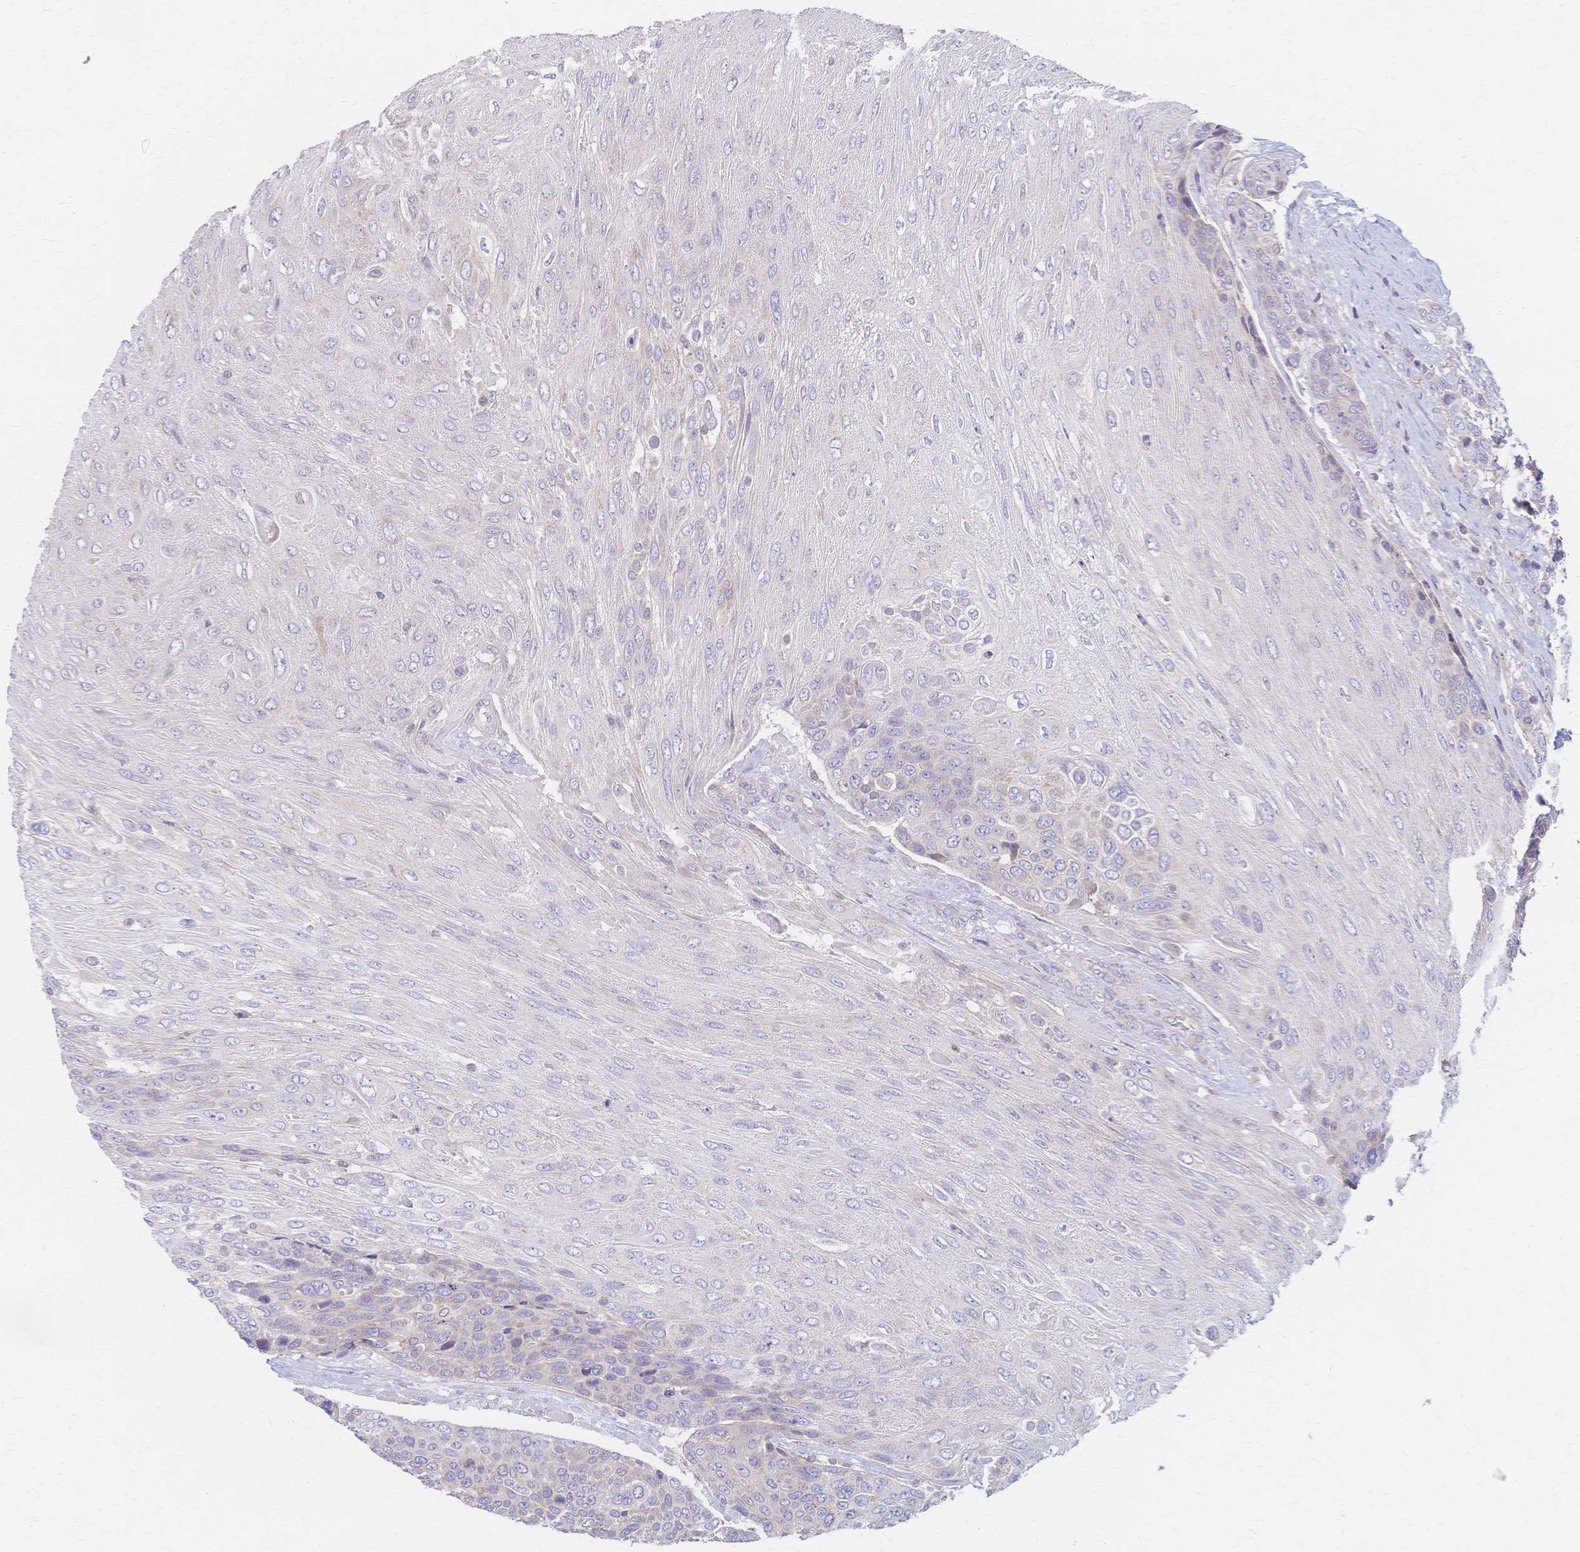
{"staining": {"intensity": "moderate", "quantity": "<25%", "location": "cytoplasmic/membranous"}, "tissue": "urothelial cancer", "cell_type": "Tumor cells", "image_type": "cancer", "snomed": [{"axis": "morphology", "description": "Urothelial carcinoma, High grade"}, {"axis": "topography", "description": "Urinary bladder"}], "caption": "This histopathology image displays immunohistochemistry (IHC) staining of high-grade urothelial carcinoma, with low moderate cytoplasmic/membranous staining in about <25% of tumor cells.", "gene": "CYB5A", "patient": {"sex": "female", "age": 70}}